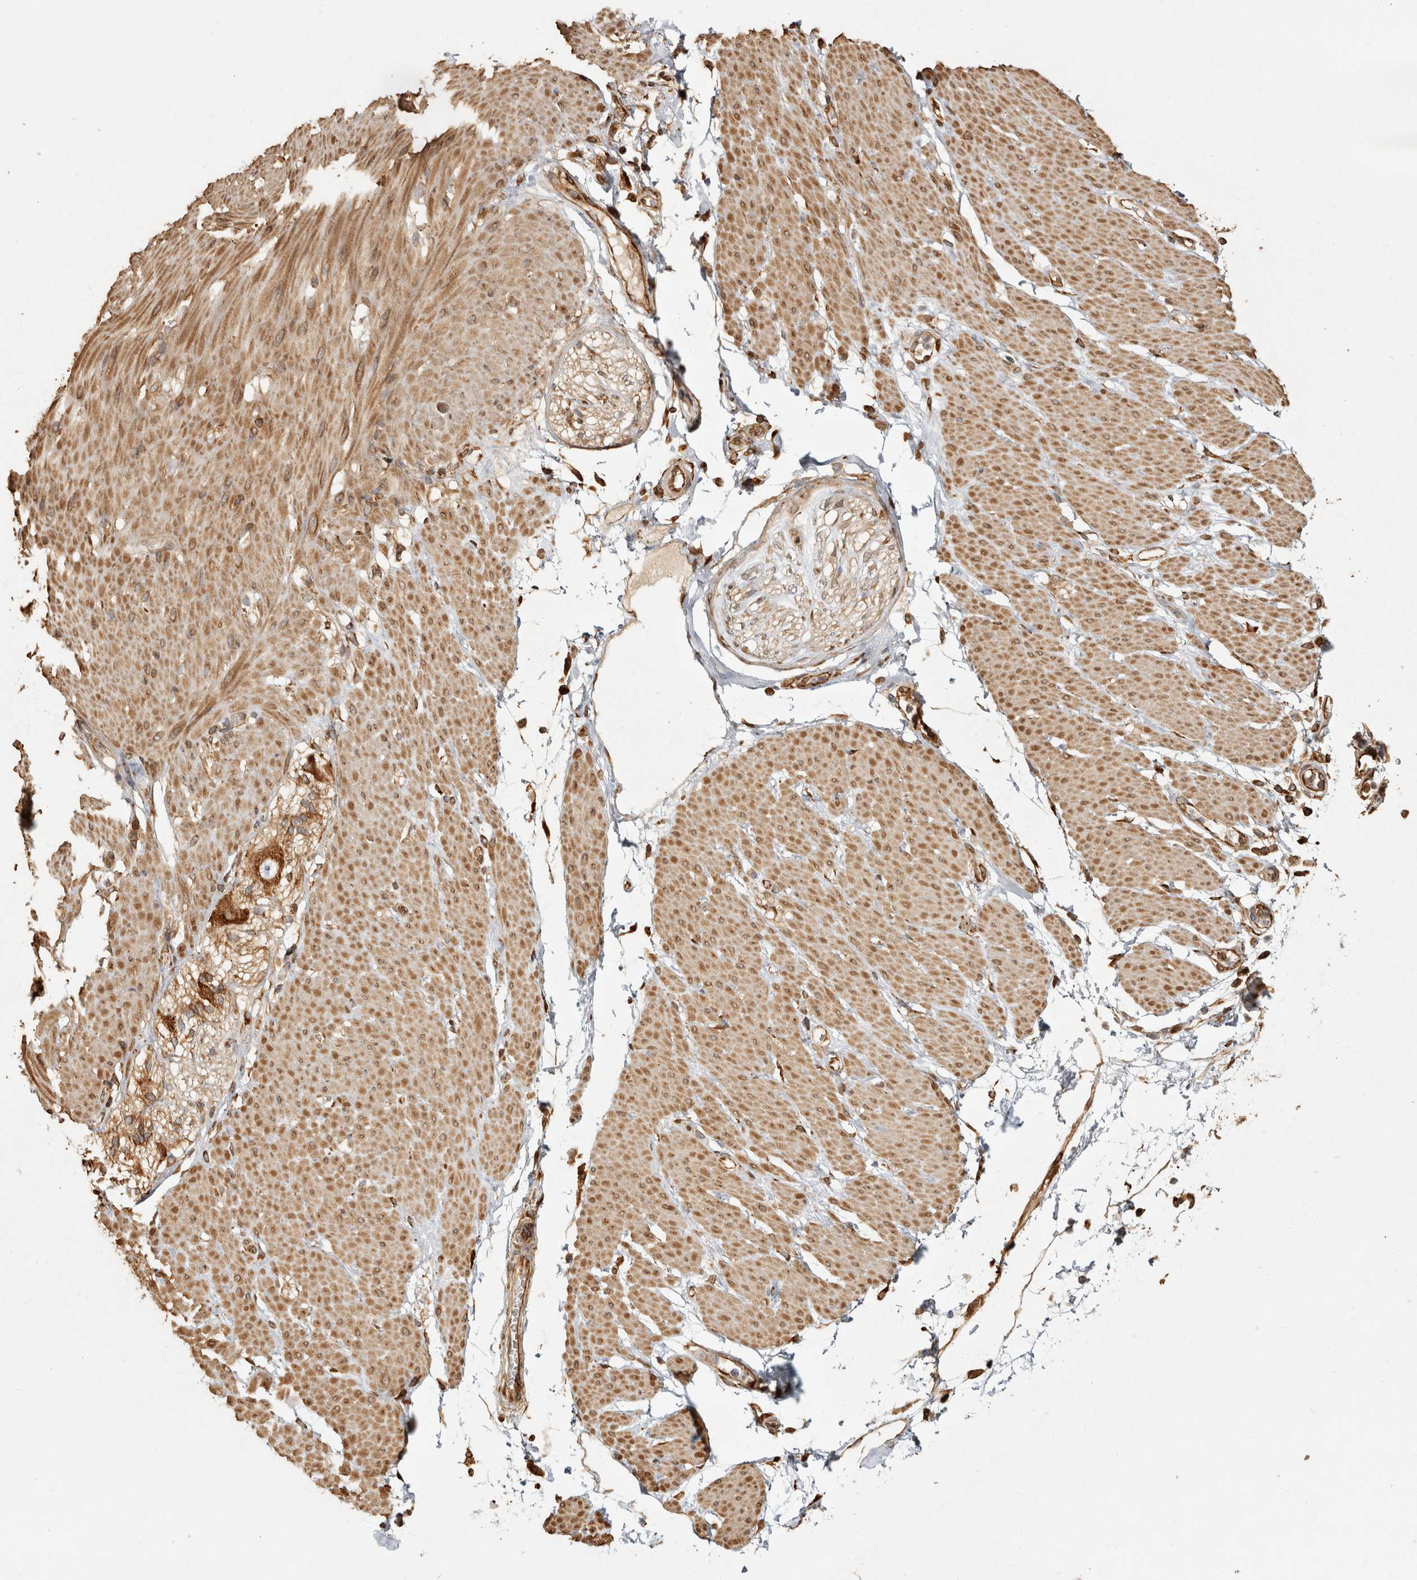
{"staining": {"intensity": "strong", "quantity": ">75%", "location": "cytoplasmic/membranous,nuclear"}, "tissue": "adipose tissue", "cell_type": "Adipocytes", "image_type": "normal", "snomed": [{"axis": "morphology", "description": "Normal tissue, NOS"}, {"axis": "morphology", "description": "Adenocarcinoma, NOS"}, {"axis": "topography", "description": "Duodenum"}, {"axis": "topography", "description": "Peripheral nerve tissue"}], "caption": "IHC (DAB) staining of unremarkable human adipose tissue demonstrates strong cytoplasmic/membranous,nuclear protein positivity in about >75% of adipocytes.", "gene": "CAMSAP2", "patient": {"sex": "female", "age": 60}}